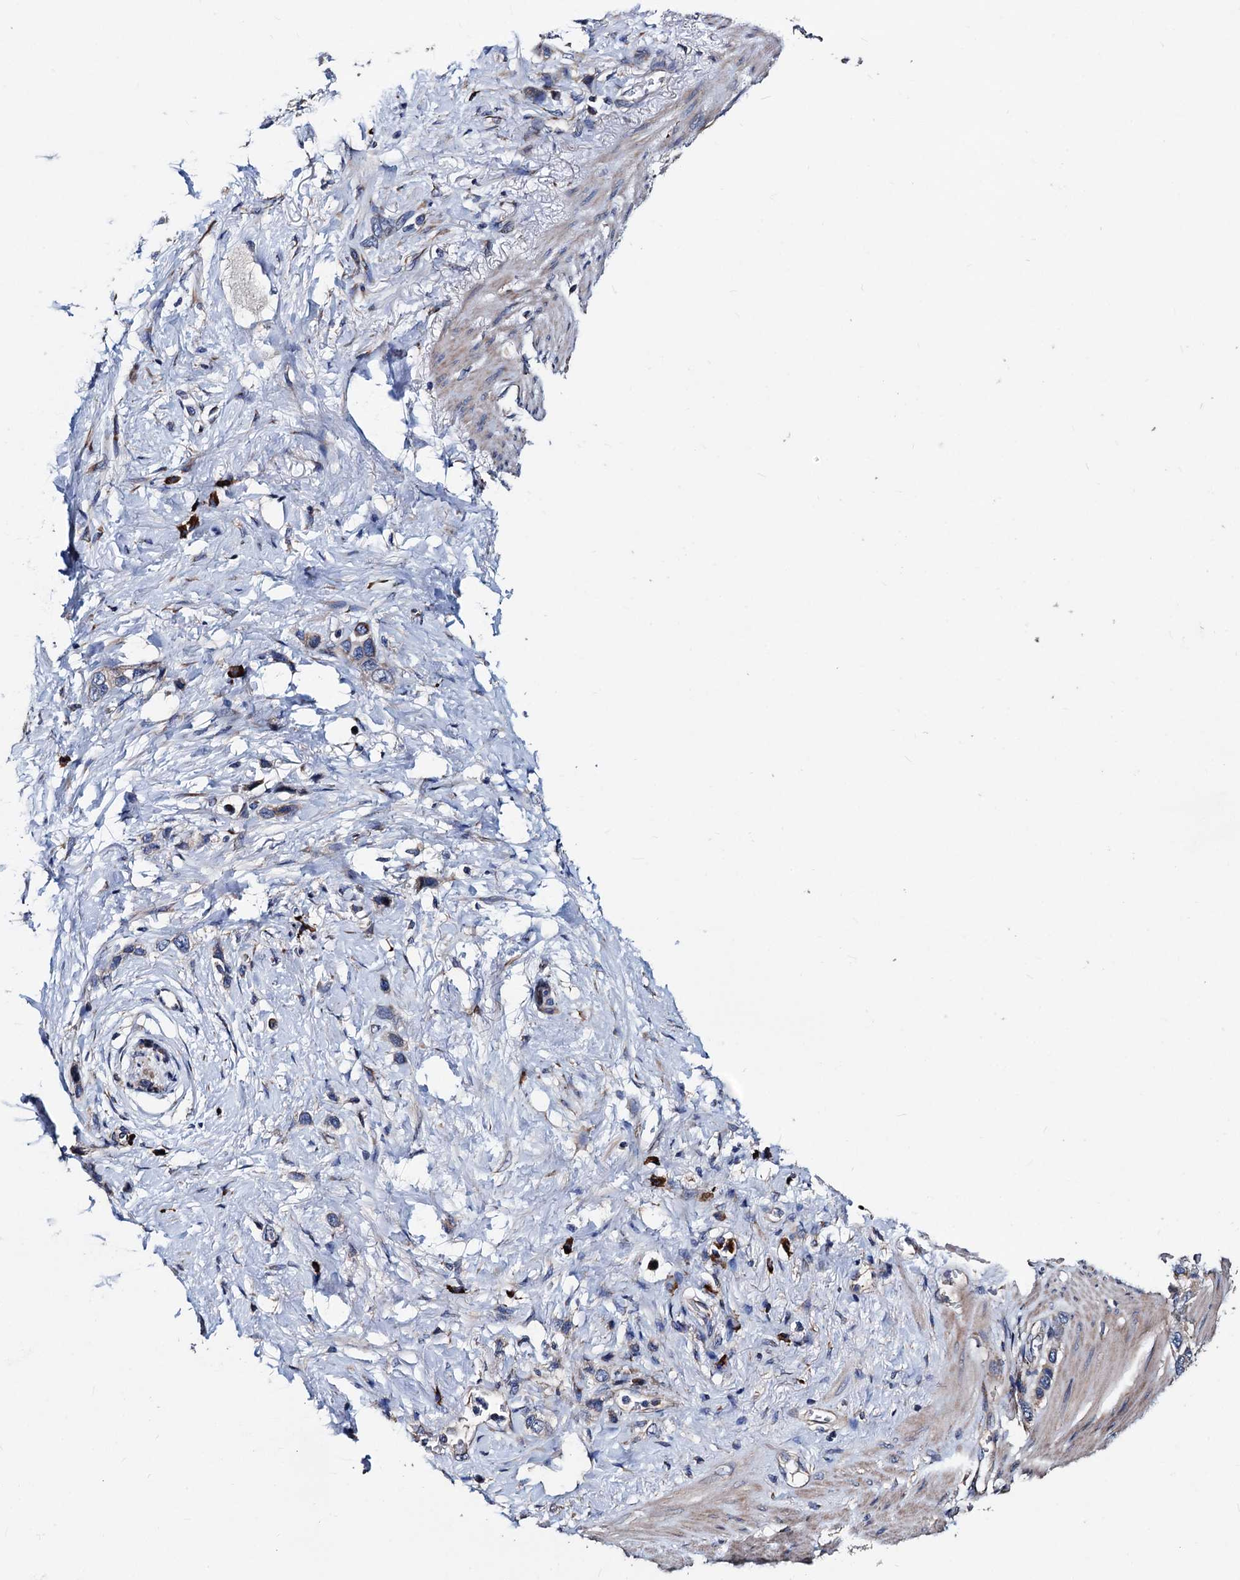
{"staining": {"intensity": "weak", "quantity": "<25%", "location": "cytoplasmic/membranous"}, "tissue": "stomach cancer", "cell_type": "Tumor cells", "image_type": "cancer", "snomed": [{"axis": "morphology", "description": "Adenocarcinoma, NOS"}, {"axis": "morphology", "description": "Adenocarcinoma, High grade"}, {"axis": "topography", "description": "Stomach, upper"}, {"axis": "topography", "description": "Stomach, lower"}], "caption": "Tumor cells show no significant positivity in stomach cancer (adenocarcinoma).", "gene": "AKAP11", "patient": {"sex": "female", "age": 65}}